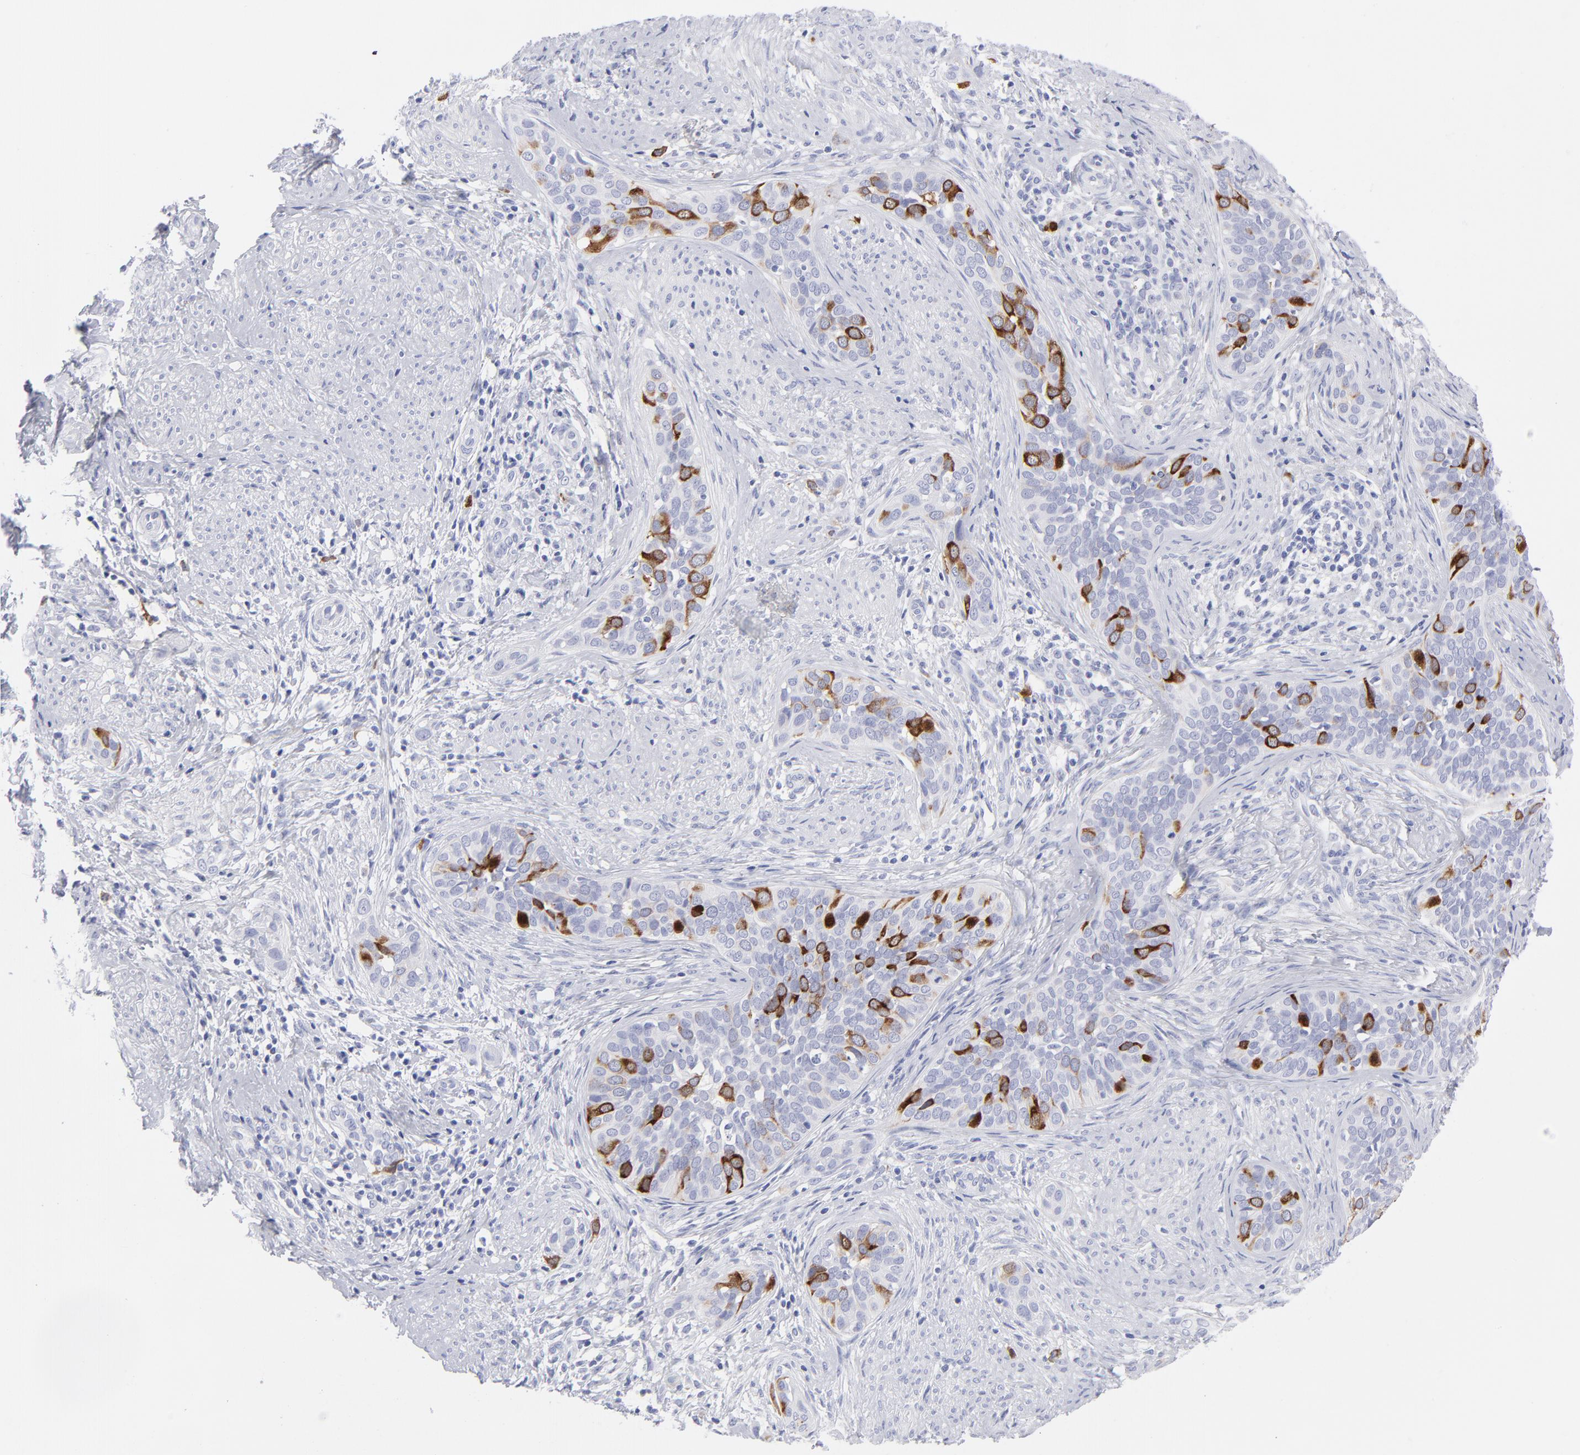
{"staining": {"intensity": "strong", "quantity": "<25%", "location": "cytoplasmic/membranous"}, "tissue": "cervical cancer", "cell_type": "Tumor cells", "image_type": "cancer", "snomed": [{"axis": "morphology", "description": "Squamous cell carcinoma, NOS"}, {"axis": "topography", "description": "Cervix"}], "caption": "A histopathology image of squamous cell carcinoma (cervical) stained for a protein exhibits strong cytoplasmic/membranous brown staining in tumor cells.", "gene": "CCNB1", "patient": {"sex": "female", "age": 31}}